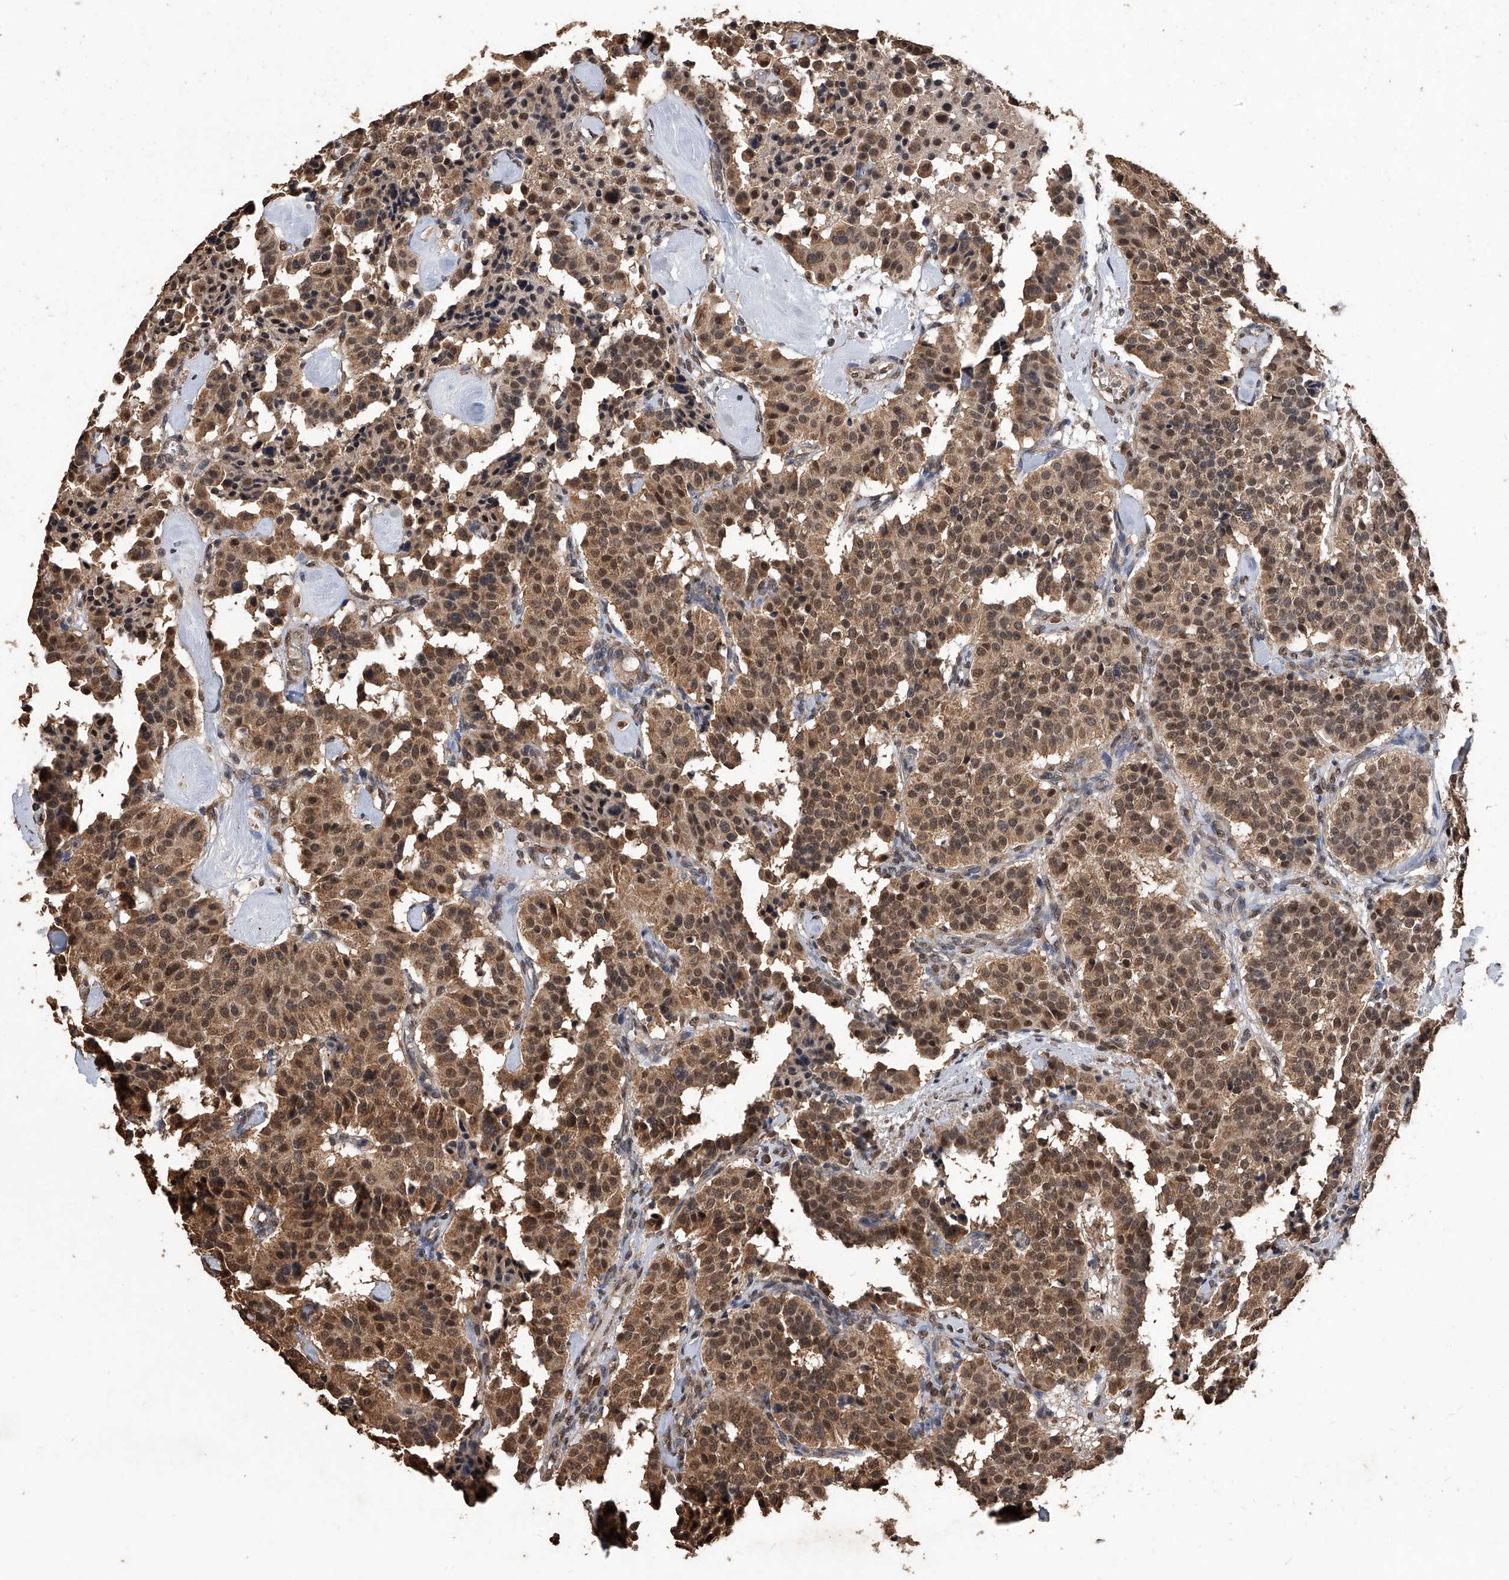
{"staining": {"intensity": "moderate", "quantity": ">75%", "location": "cytoplasmic/membranous,nuclear"}, "tissue": "carcinoid", "cell_type": "Tumor cells", "image_type": "cancer", "snomed": [{"axis": "morphology", "description": "Carcinoid, malignant, NOS"}, {"axis": "topography", "description": "Lung"}], "caption": "This is an image of immunohistochemistry (IHC) staining of malignant carcinoid, which shows moderate expression in the cytoplasmic/membranous and nuclear of tumor cells.", "gene": "FBXL4", "patient": {"sex": "male", "age": 30}}